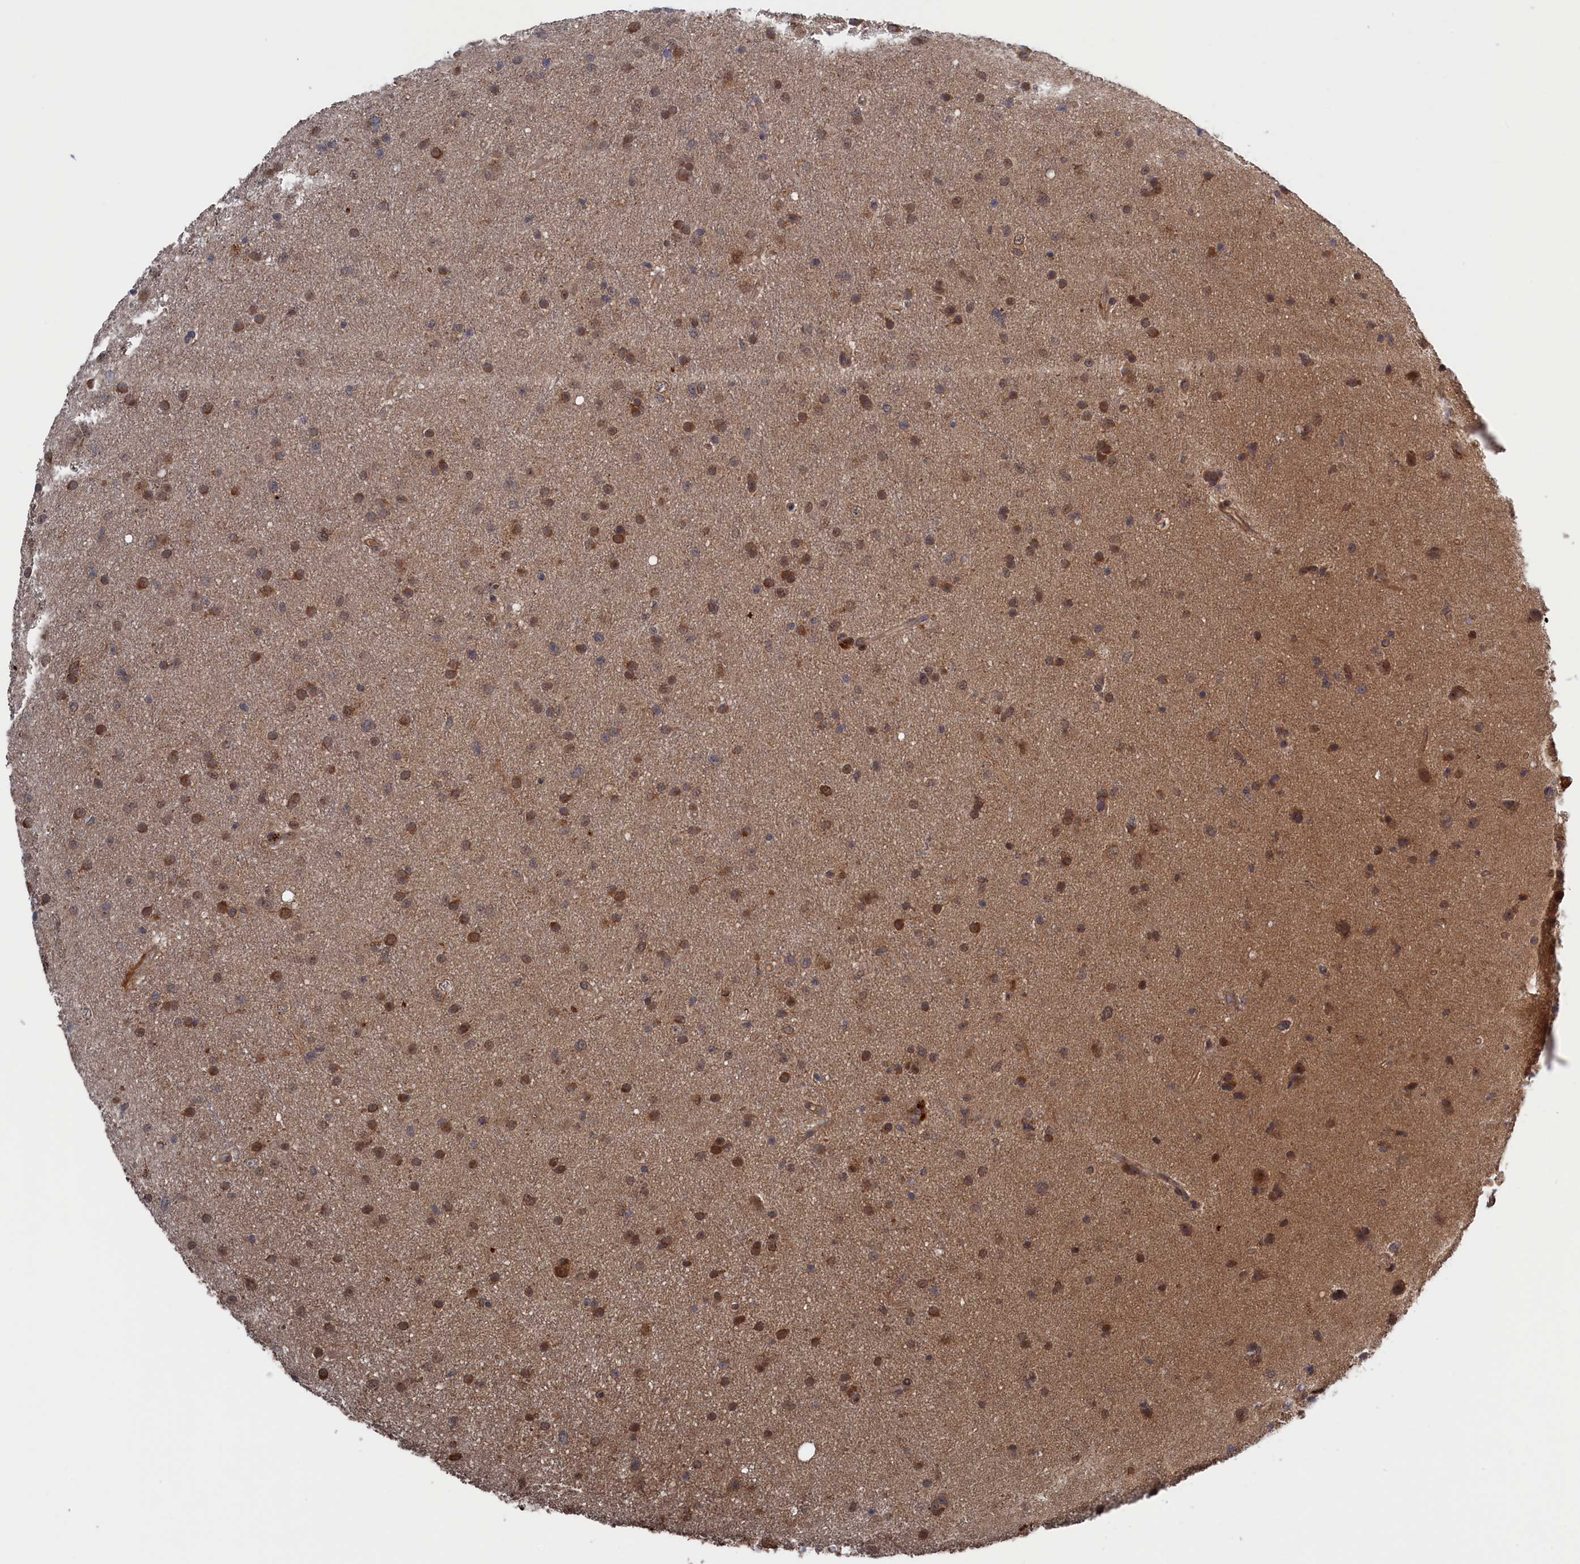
{"staining": {"intensity": "moderate", "quantity": ">75%", "location": "cytoplasmic/membranous,nuclear"}, "tissue": "glioma", "cell_type": "Tumor cells", "image_type": "cancer", "snomed": [{"axis": "morphology", "description": "Glioma, malignant, Low grade"}, {"axis": "topography", "description": "Cerebral cortex"}], "caption": "The image displays a brown stain indicating the presence of a protein in the cytoplasmic/membranous and nuclear of tumor cells in glioma.", "gene": "ELOVL6", "patient": {"sex": "female", "age": 39}}